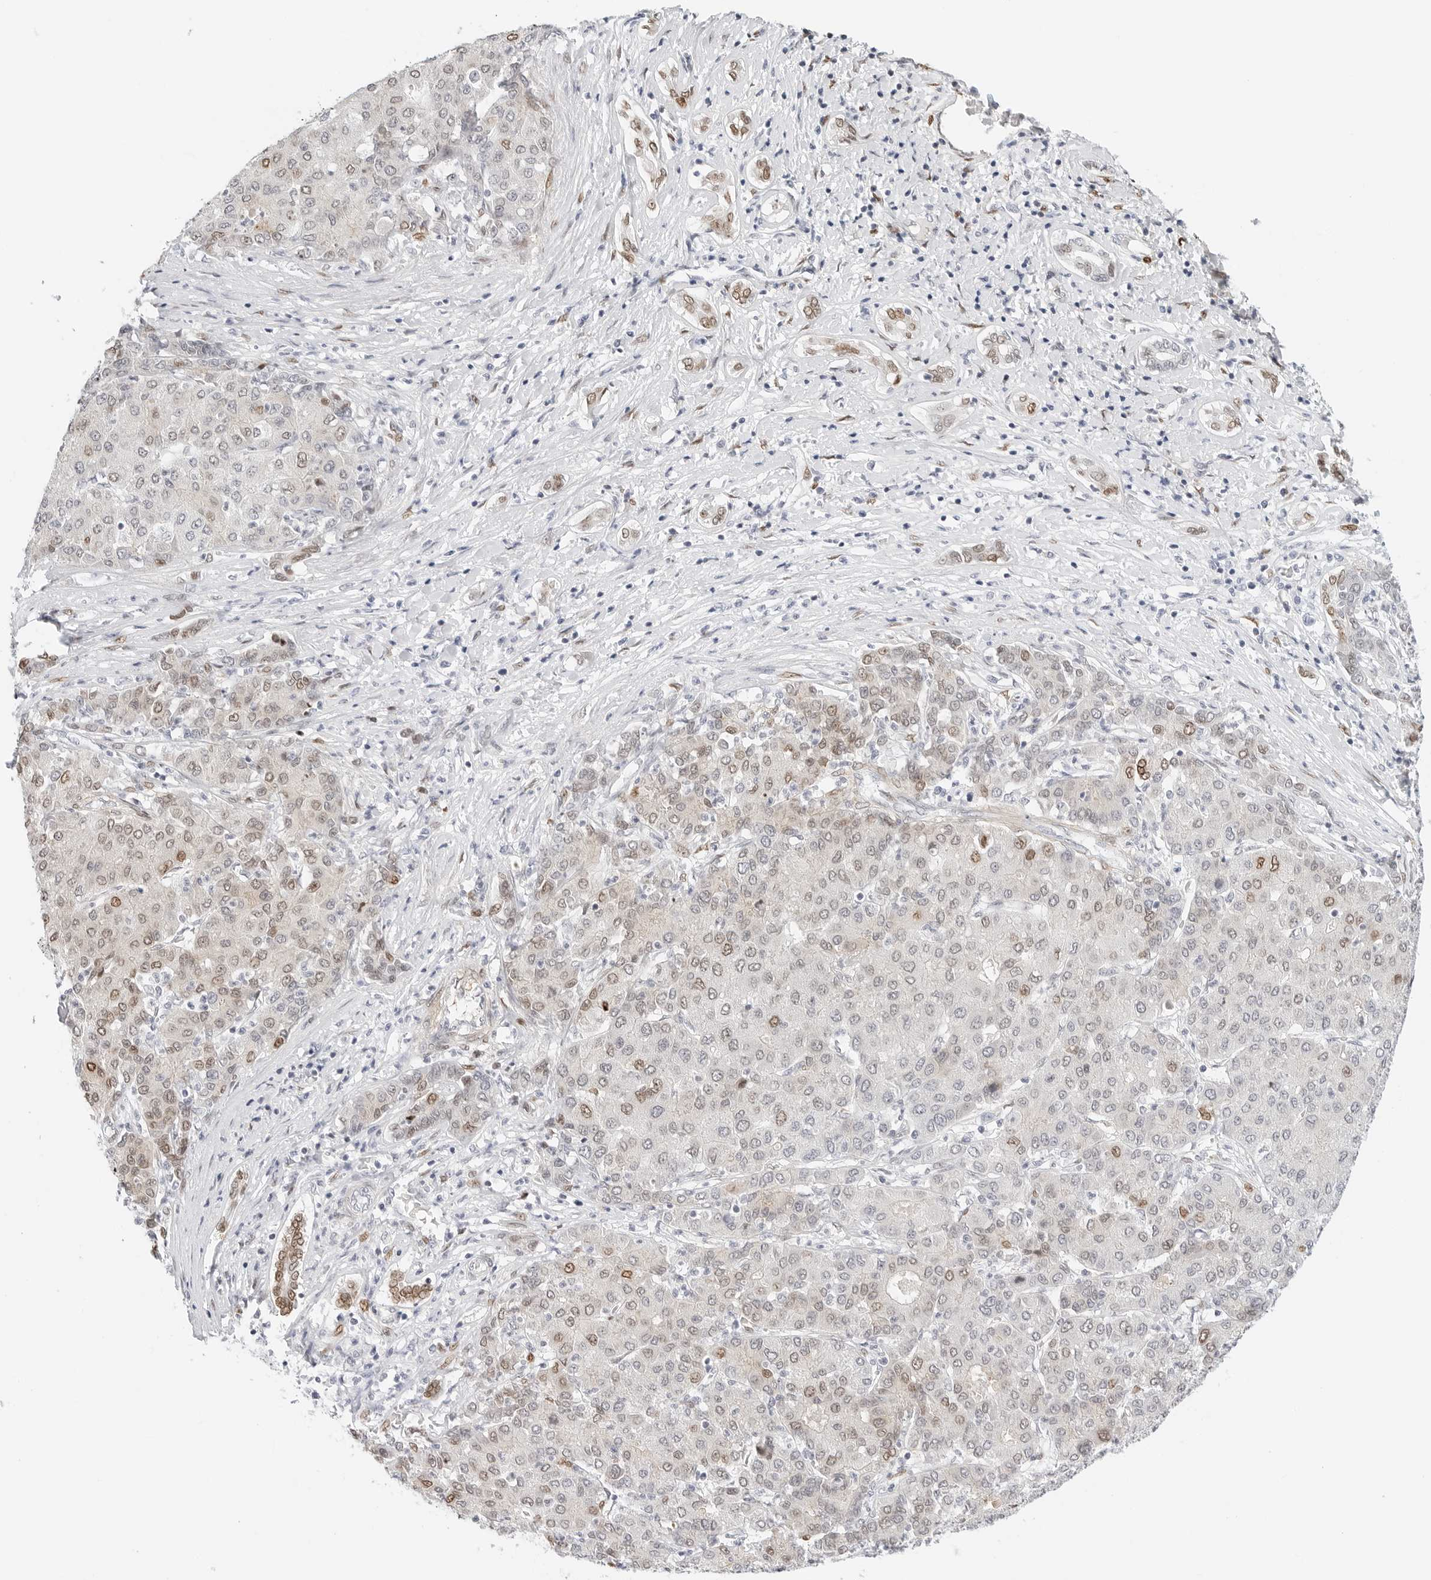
{"staining": {"intensity": "moderate", "quantity": "25%-75%", "location": "nuclear"}, "tissue": "liver cancer", "cell_type": "Tumor cells", "image_type": "cancer", "snomed": [{"axis": "morphology", "description": "Carcinoma, Hepatocellular, NOS"}, {"axis": "topography", "description": "Liver"}], "caption": "The micrograph shows staining of hepatocellular carcinoma (liver), revealing moderate nuclear protein expression (brown color) within tumor cells. (IHC, brightfield microscopy, high magnification).", "gene": "SPIDR", "patient": {"sex": "male", "age": 65}}